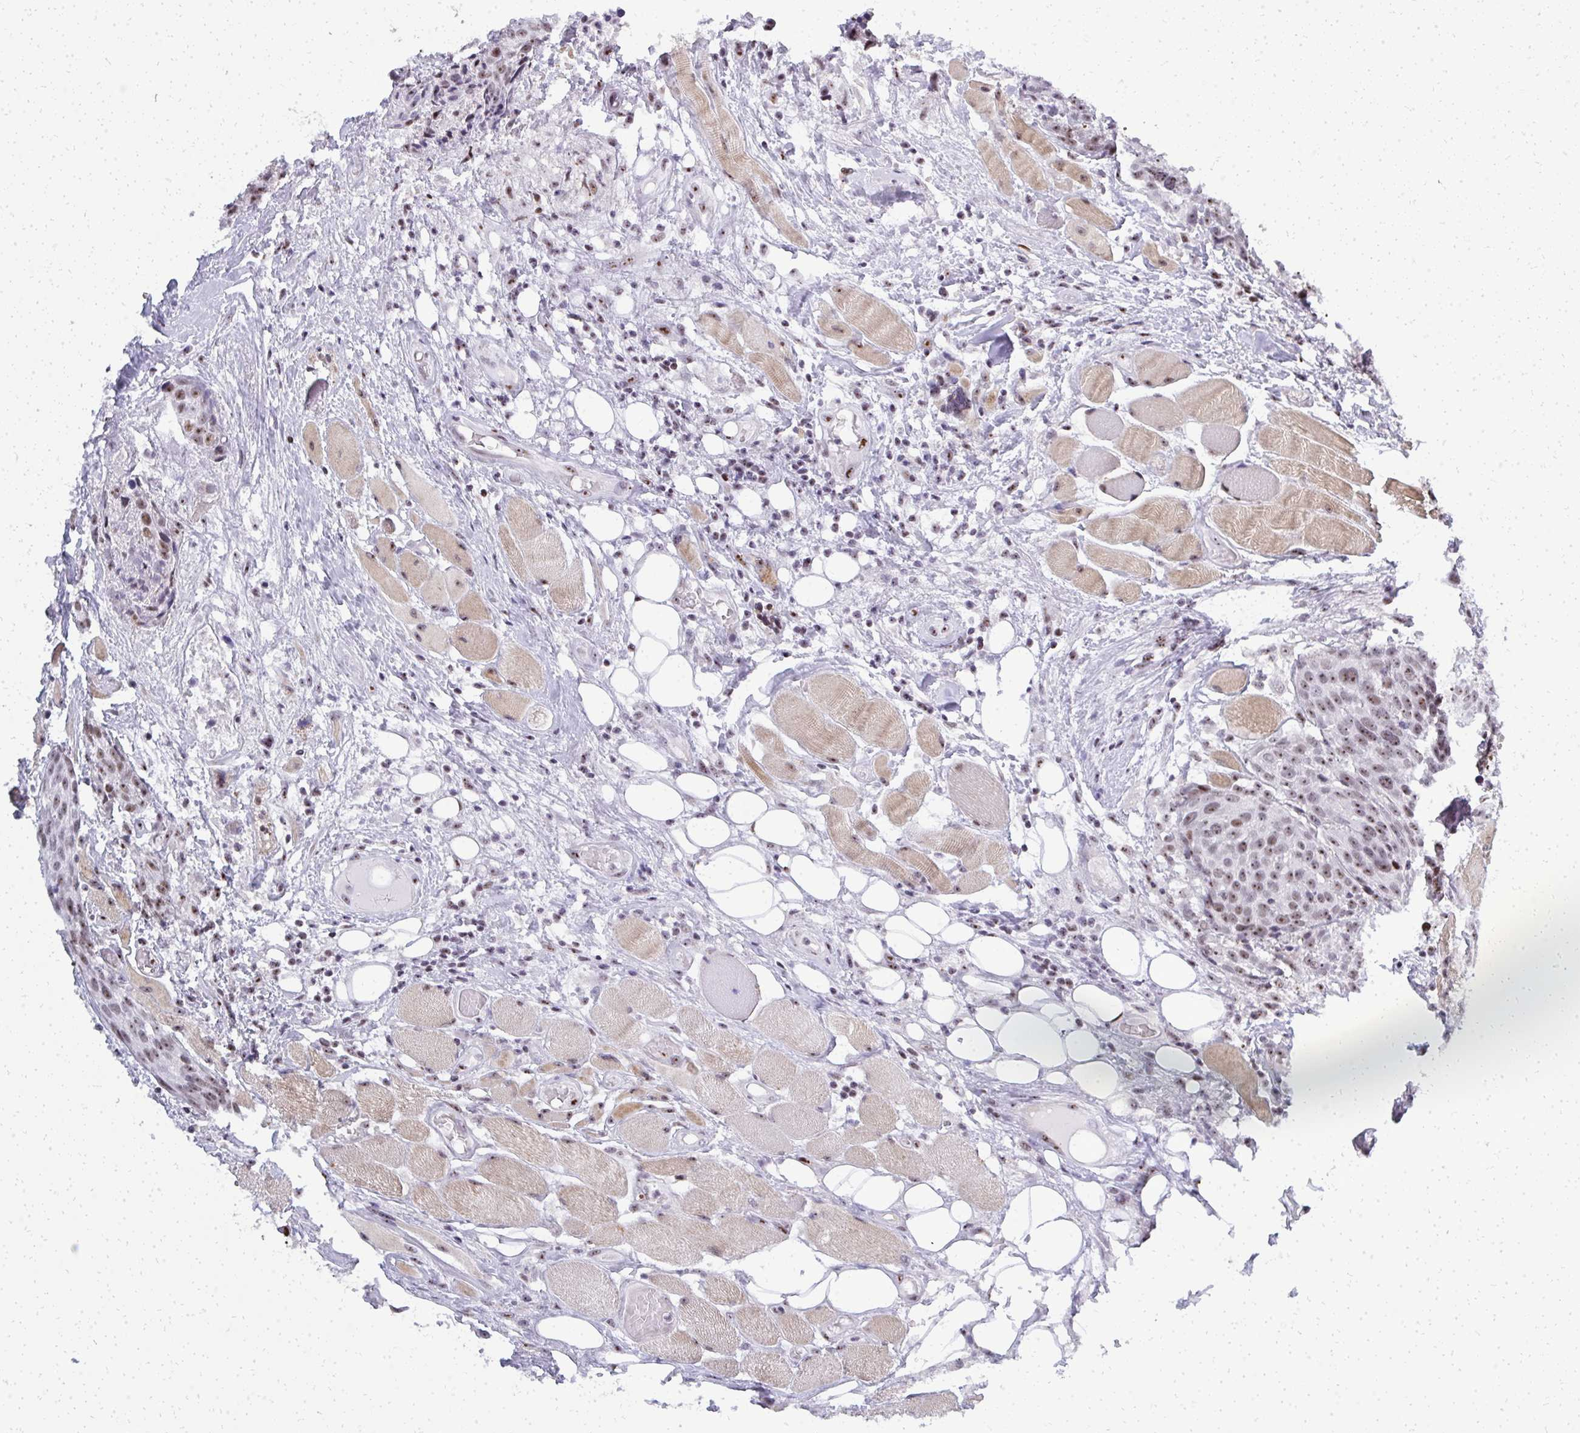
{"staining": {"intensity": "moderate", "quantity": "25%-75%", "location": "nuclear"}, "tissue": "head and neck cancer", "cell_type": "Tumor cells", "image_type": "cancer", "snomed": [{"axis": "morphology", "description": "Squamous cell carcinoma, NOS"}, {"axis": "topography", "description": "Oral tissue"}, {"axis": "topography", "description": "Head-Neck"}], "caption": "This is an image of immunohistochemistry (IHC) staining of head and neck squamous cell carcinoma, which shows moderate staining in the nuclear of tumor cells.", "gene": "SIRT7", "patient": {"sex": "male", "age": 64}}